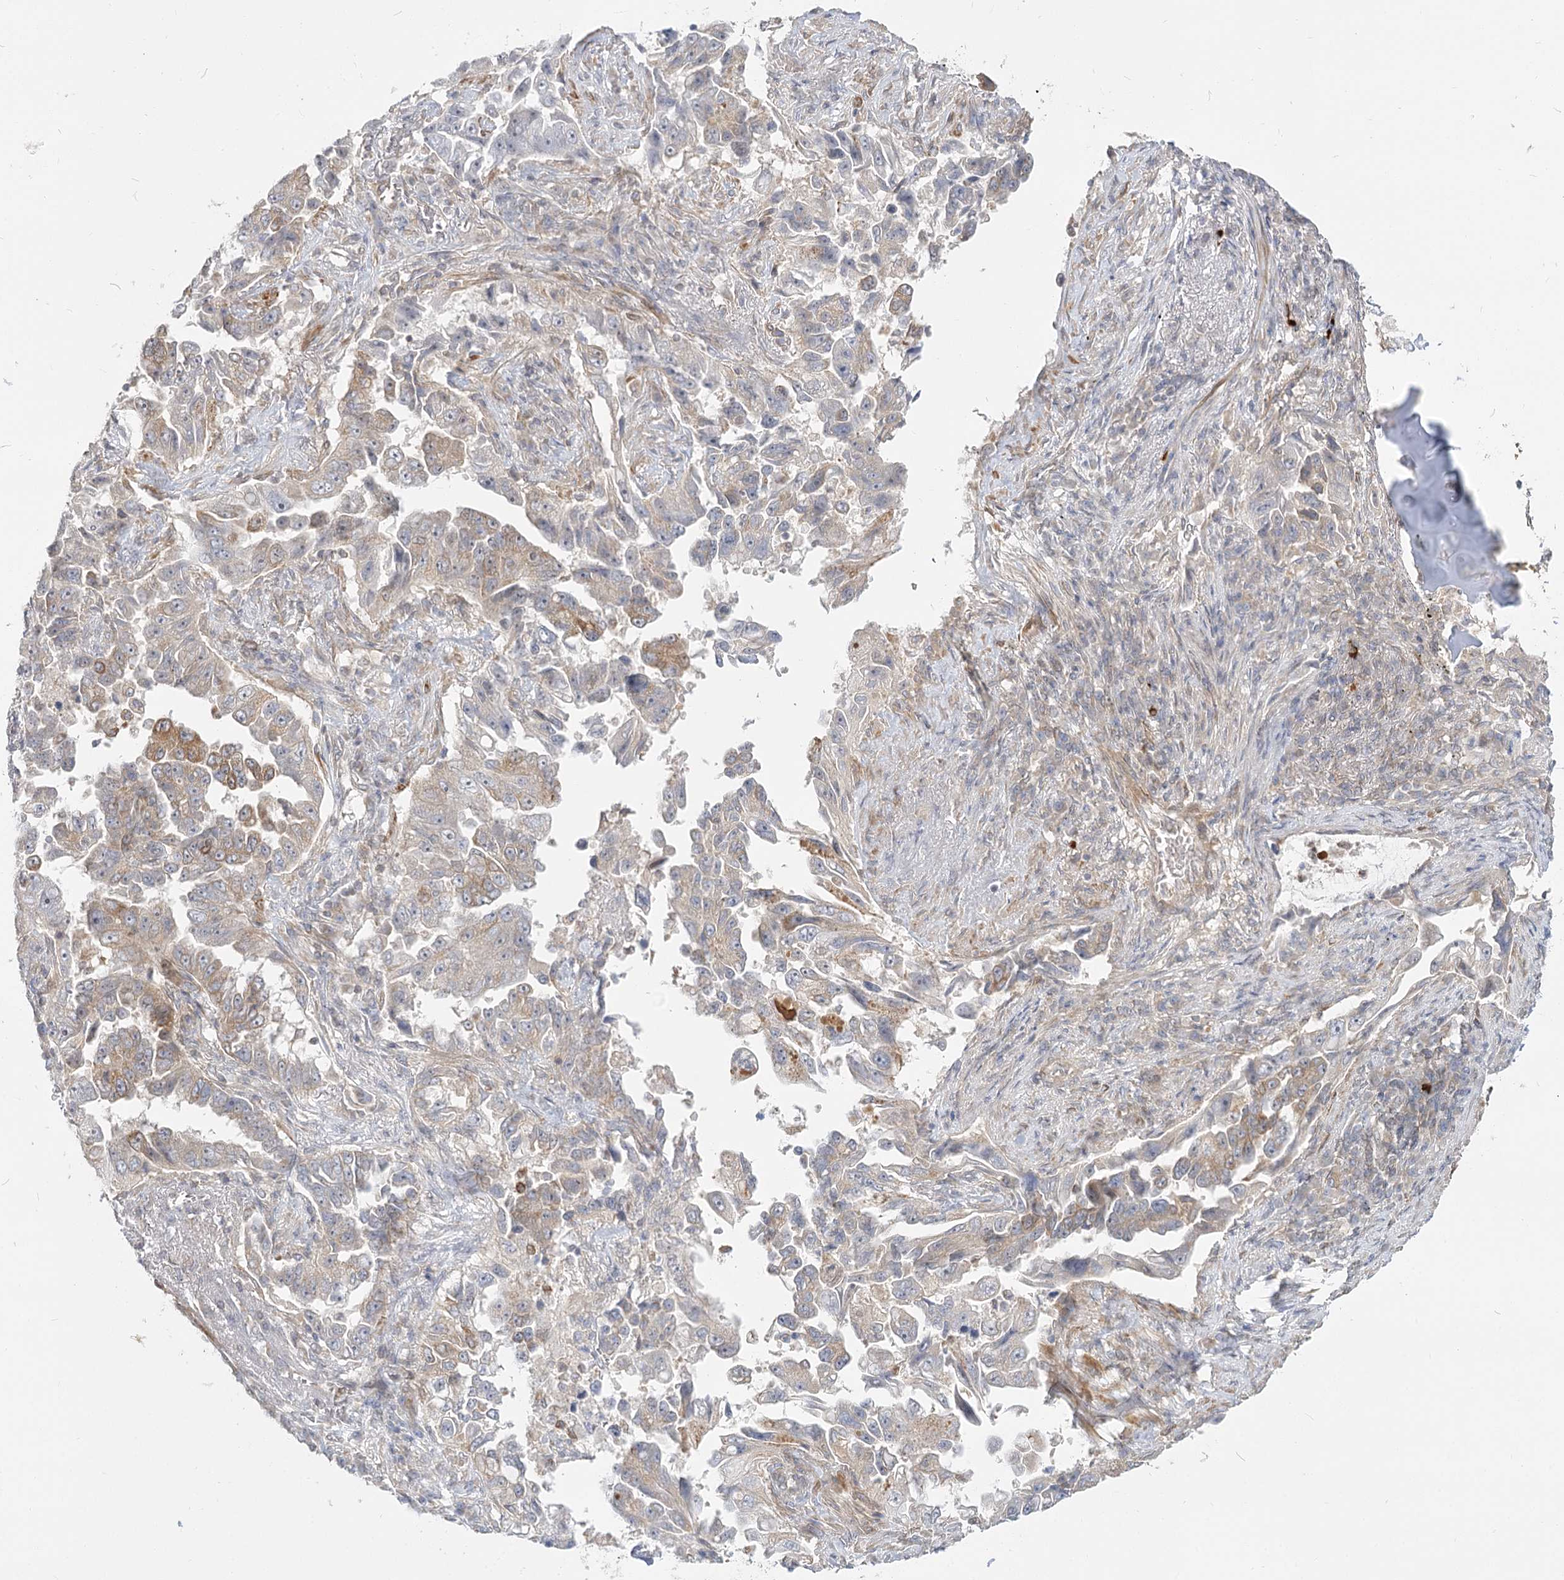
{"staining": {"intensity": "moderate", "quantity": "<25%", "location": "cytoplasmic/membranous"}, "tissue": "lung cancer", "cell_type": "Tumor cells", "image_type": "cancer", "snomed": [{"axis": "morphology", "description": "Adenocarcinoma, NOS"}, {"axis": "topography", "description": "Lung"}], "caption": "Human lung adenocarcinoma stained for a protein (brown) shows moderate cytoplasmic/membranous positive expression in about <25% of tumor cells.", "gene": "MTMR3", "patient": {"sex": "female", "age": 51}}